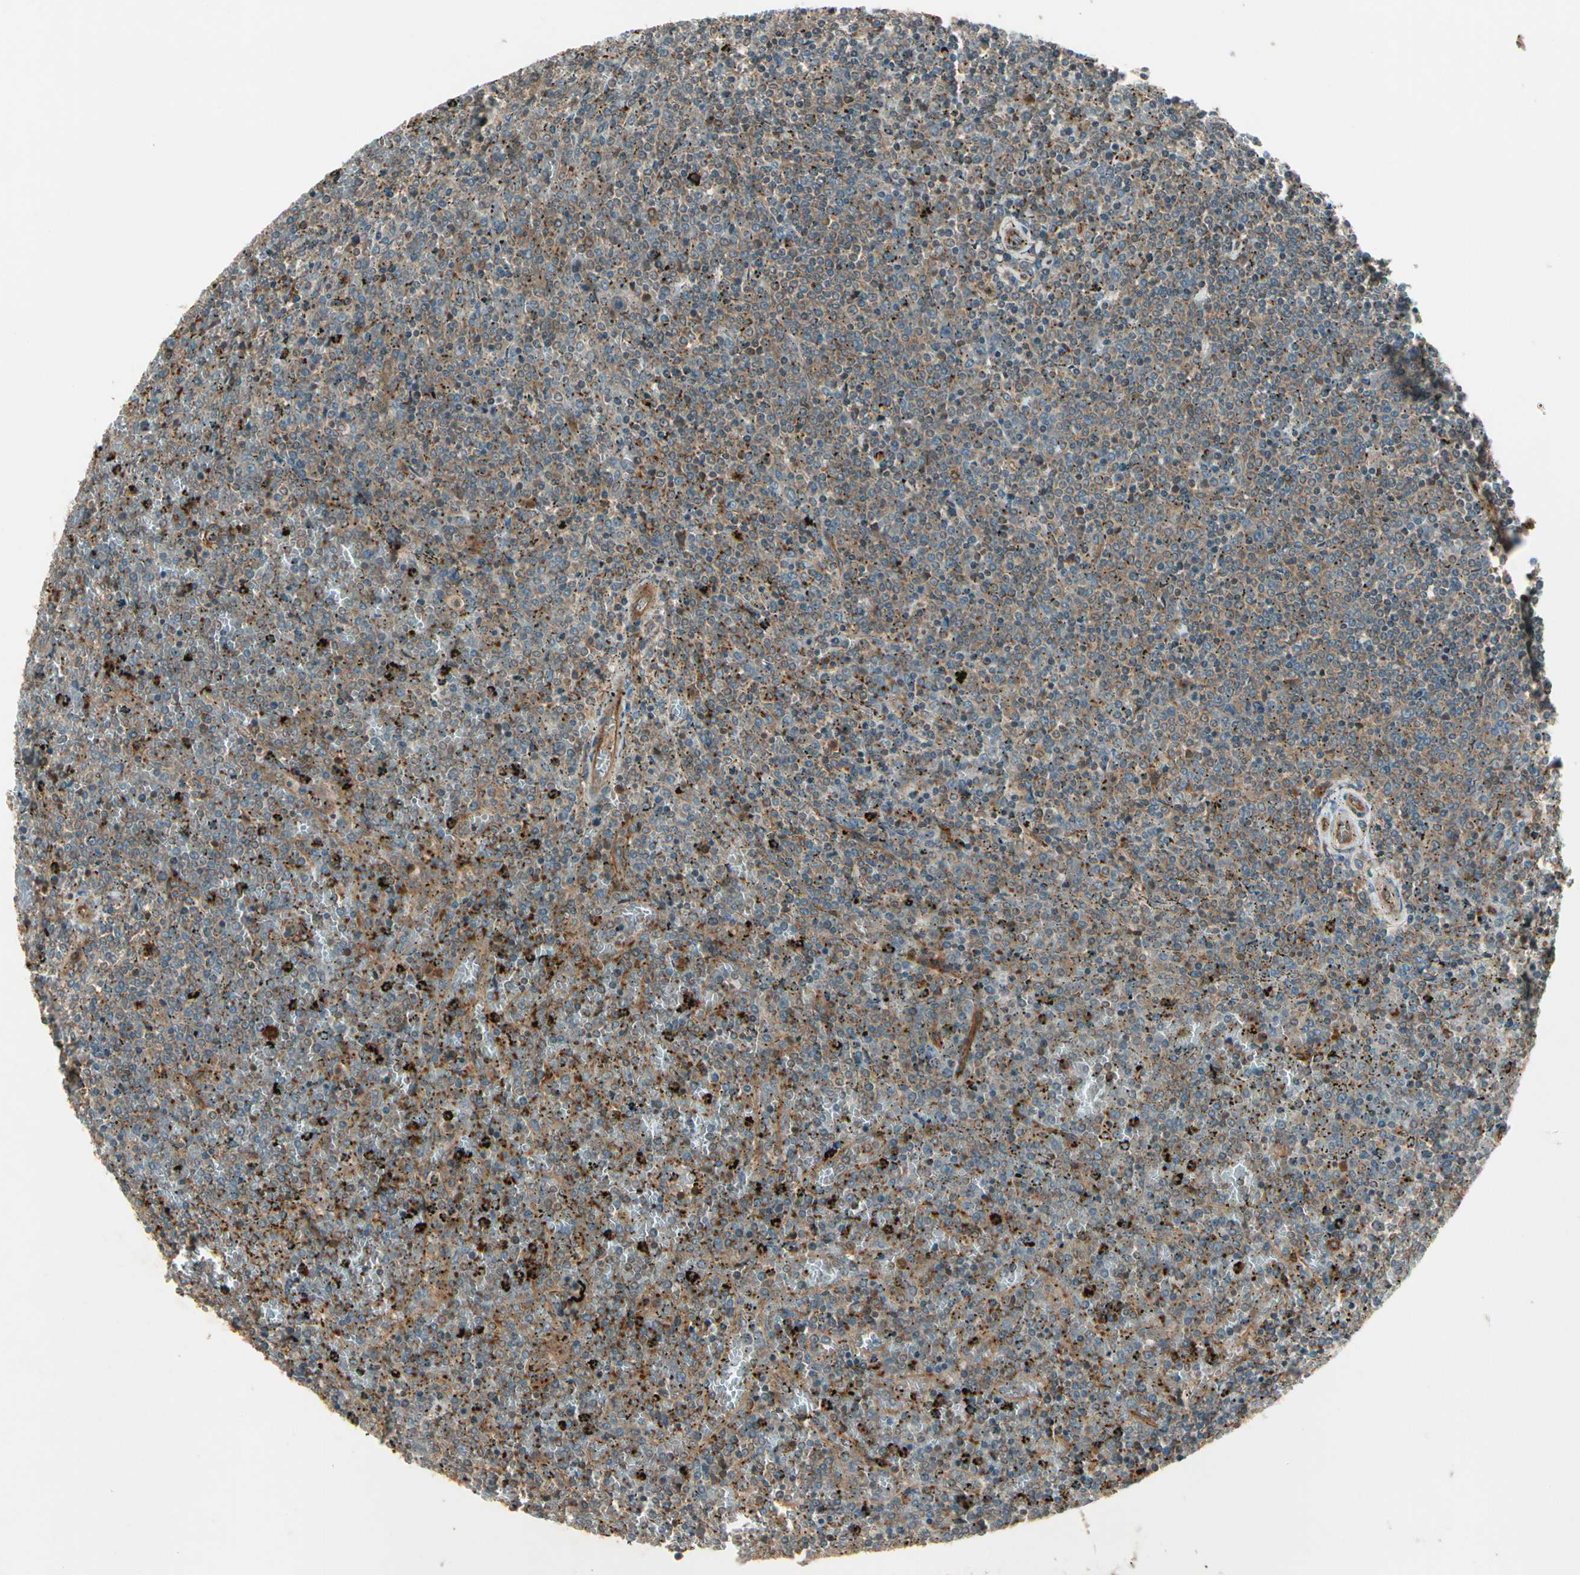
{"staining": {"intensity": "moderate", "quantity": "25%-75%", "location": "cytoplasmic/membranous"}, "tissue": "lymphoma", "cell_type": "Tumor cells", "image_type": "cancer", "snomed": [{"axis": "morphology", "description": "Malignant lymphoma, non-Hodgkin's type, Low grade"}, {"axis": "topography", "description": "Spleen"}], "caption": "Malignant lymphoma, non-Hodgkin's type (low-grade) stained with immunohistochemistry (IHC) shows moderate cytoplasmic/membranous staining in approximately 25%-75% of tumor cells.", "gene": "FKBP15", "patient": {"sex": "female", "age": 77}}